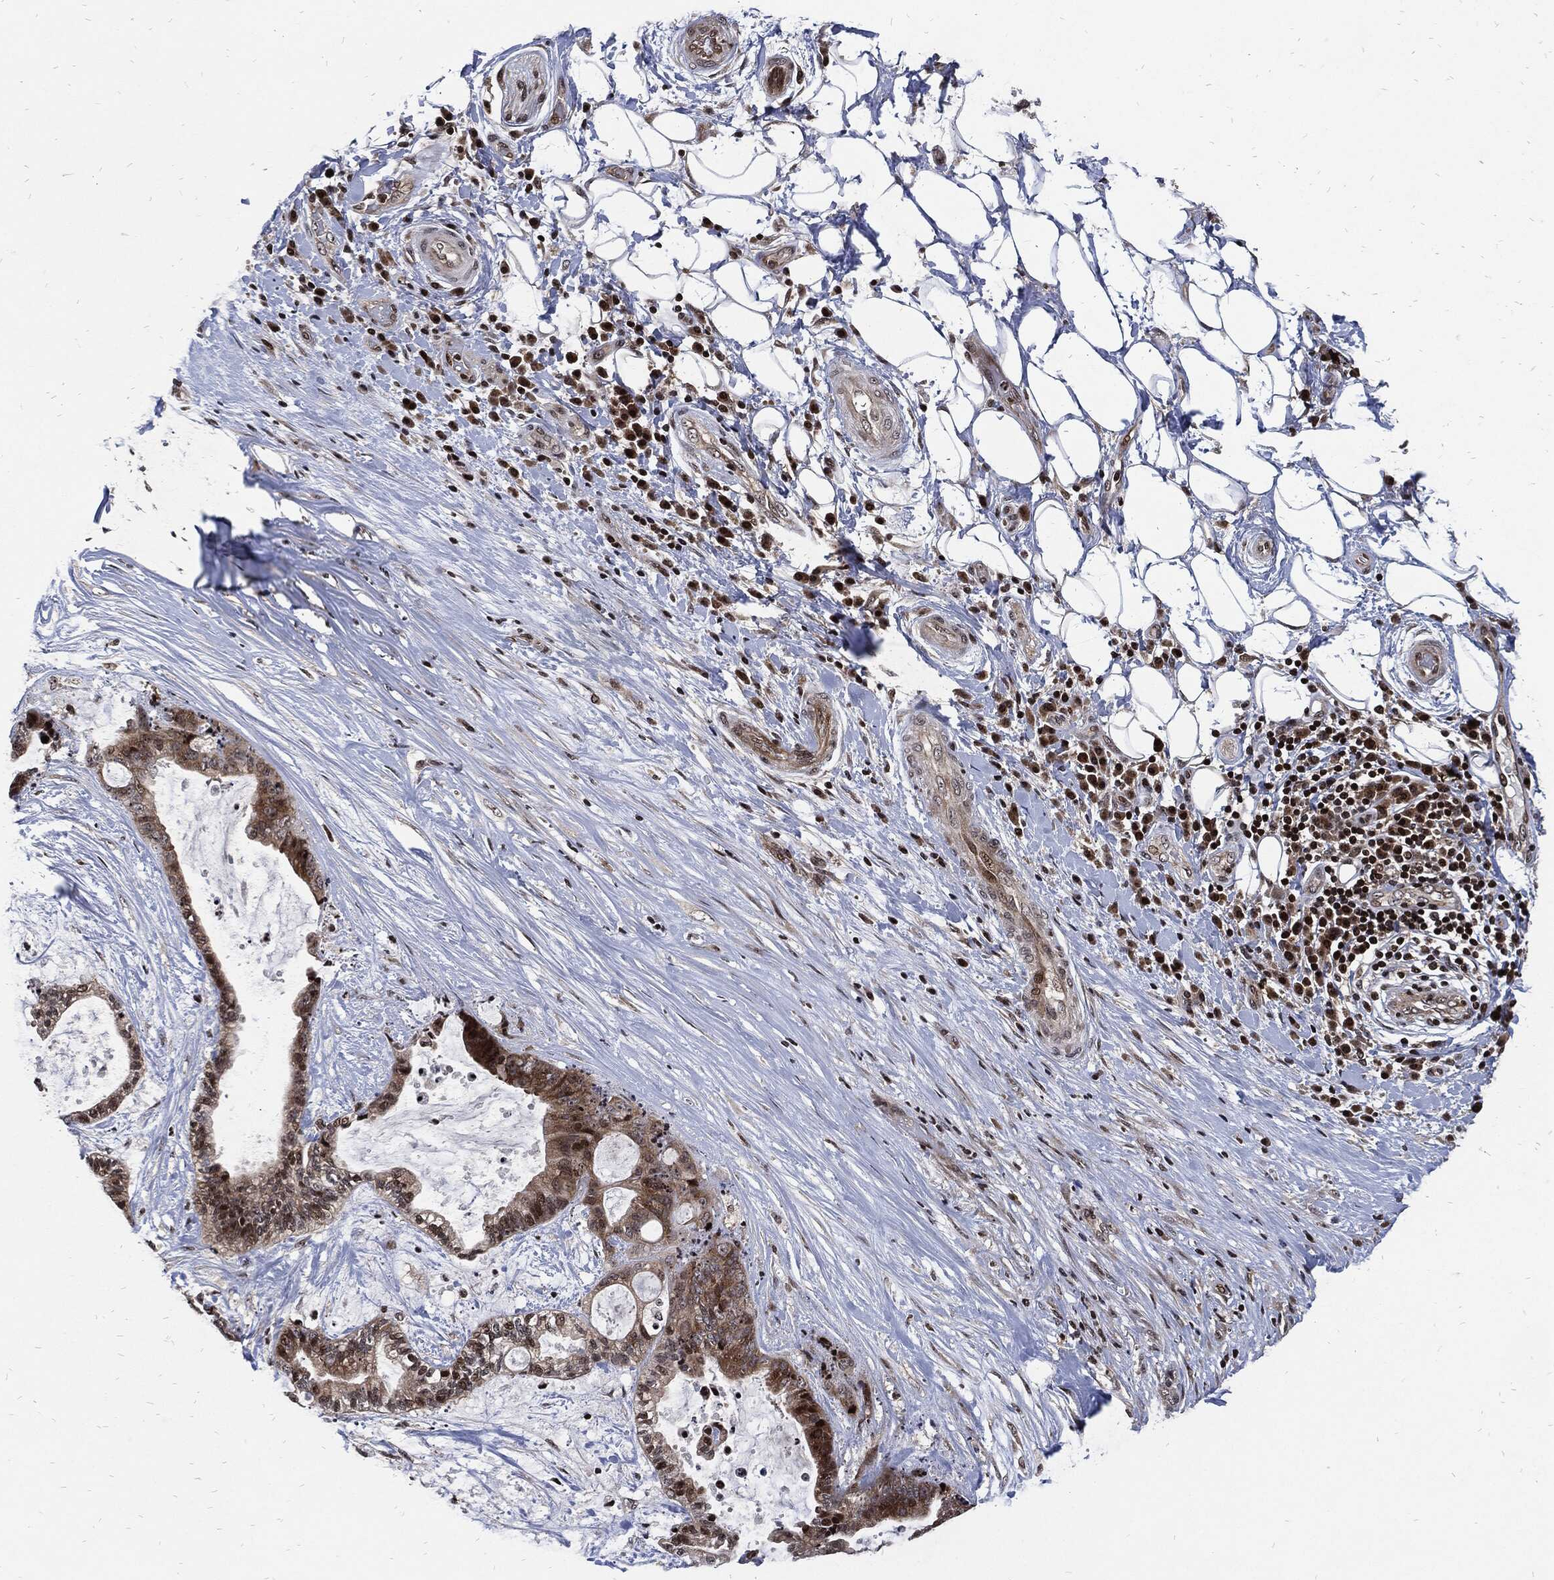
{"staining": {"intensity": "strong", "quantity": "<25%", "location": "nuclear"}, "tissue": "liver cancer", "cell_type": "Tumor cells", "image_type": "cancer", "snomed": [{"axis": "morphology", "description": "Cholangiocarcinoma"}, {"axis": "topography", "description": "Liver"}], "caption": "High-power microscopy captured an IHC histopathology image of liver cancer, revealing strong nuclear positivity in about <25% of tumor cells.", "gene": "ZNF775", "patient": {"sex": "female", "age": 73}}